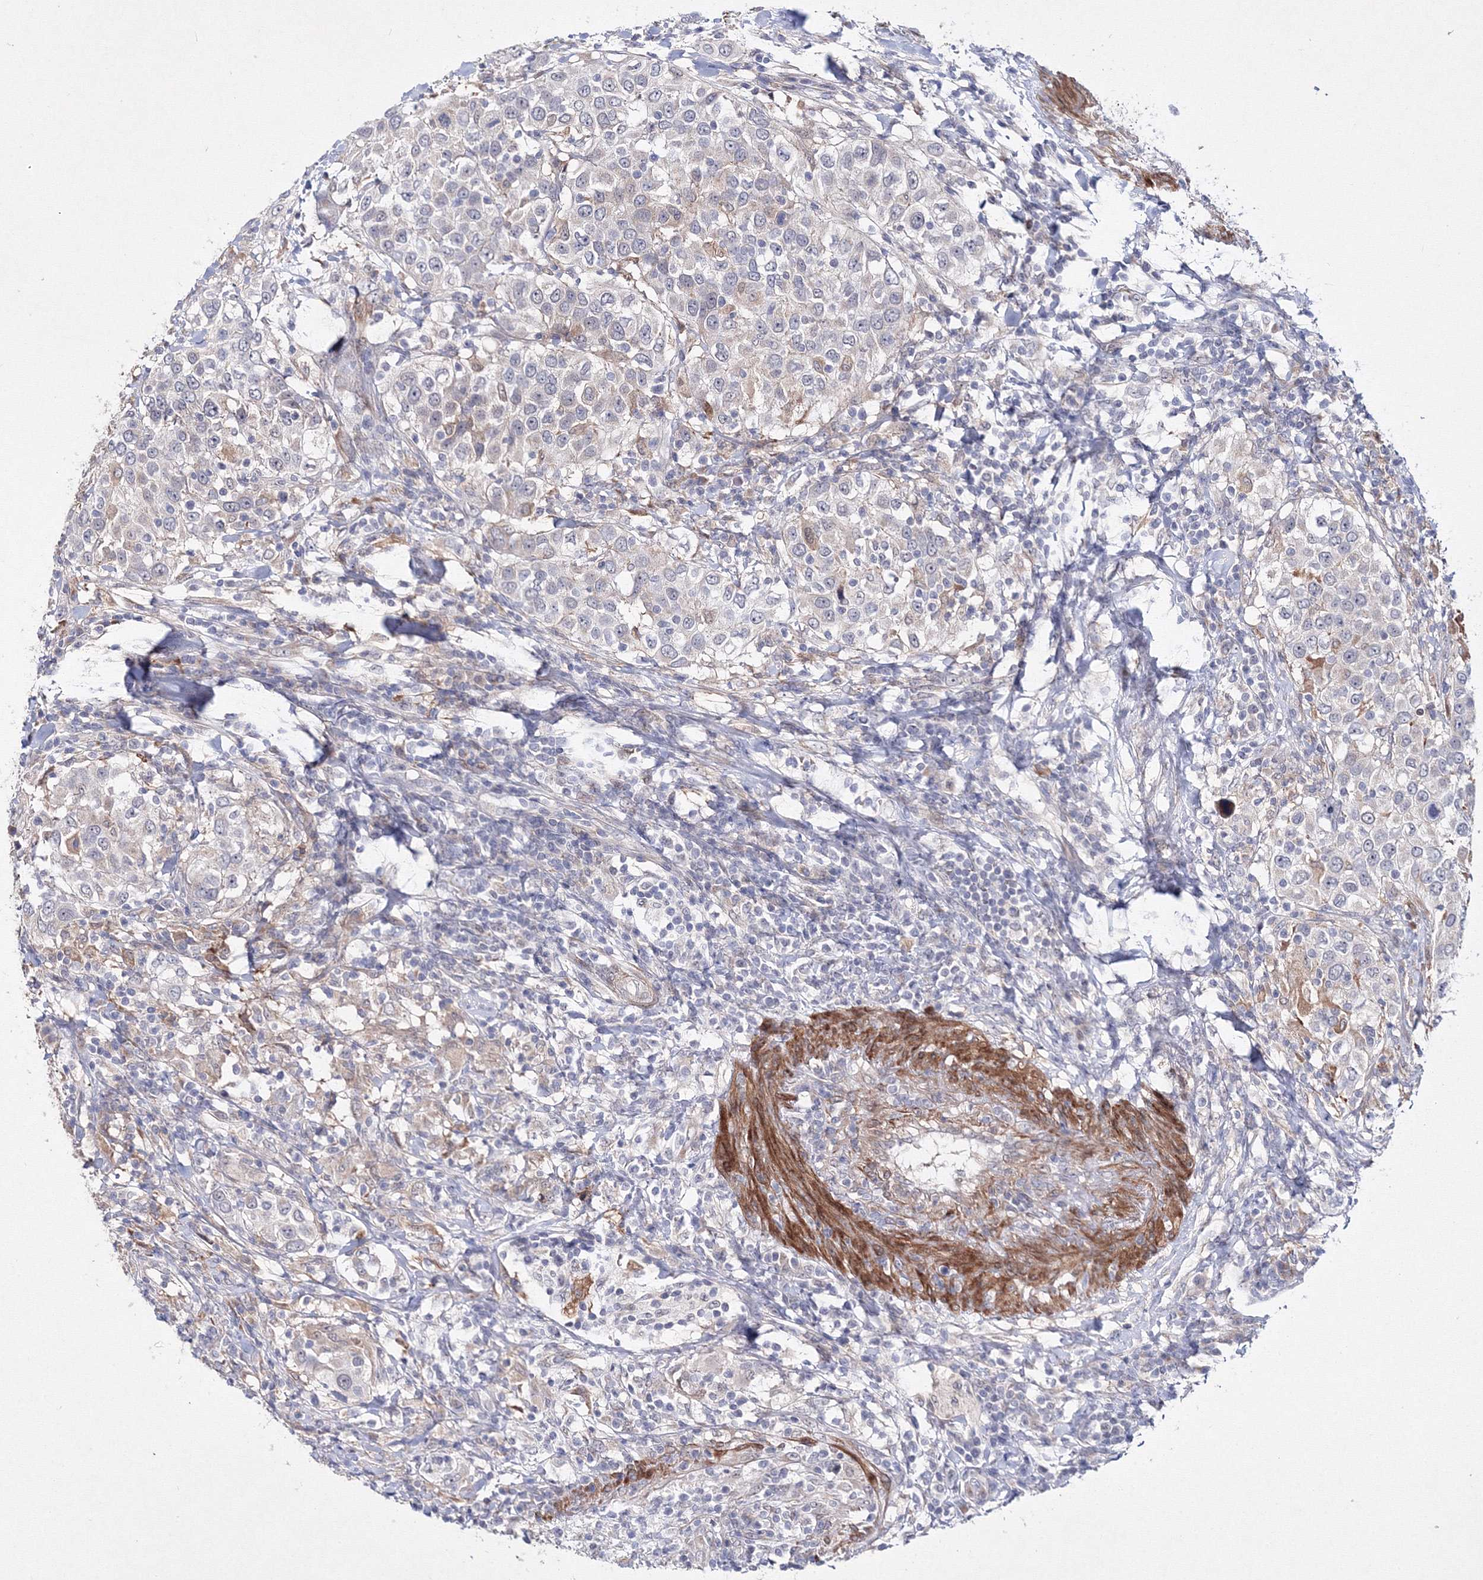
{"staining": {"intensity": "weak", "quantity": "<25%", "location": "cytoplasmic/membranous"}, "tissue": "urothelial cancer", "cell_type": "Tumor cells", "image_type": "cancer", "snomed": [{"axis": "morphology", "description": "Urothelial carcinoma, High grade"}, {"axis": "topography", "description": "Urinary bladder"}], "caption": "High-grade urothelial carcinoma was stained to show a protein in brown. There is no significant positivity in tumor cells.", "gene": "C11orf52", "patient": {"sex": "female", "age": 80}}